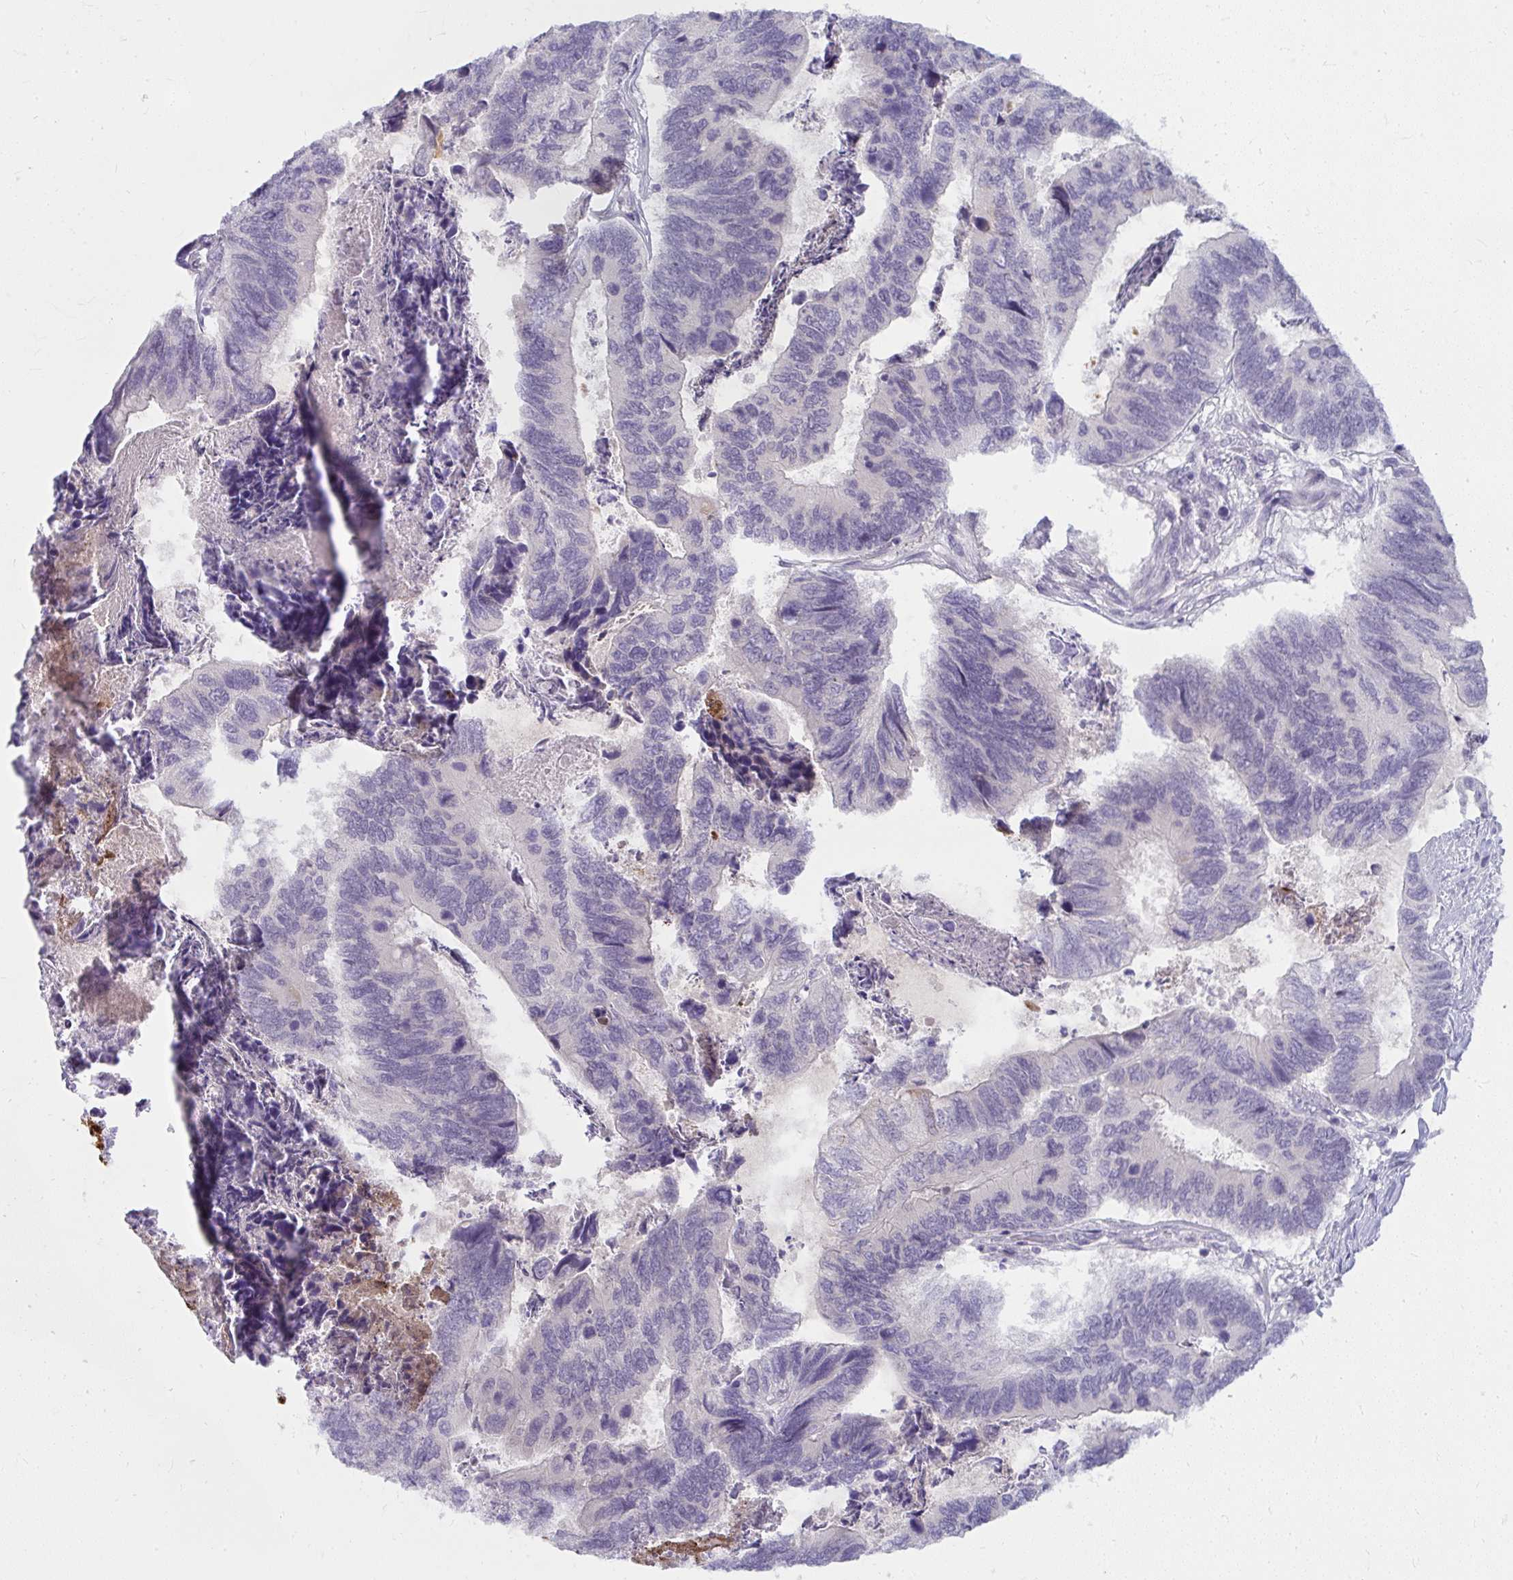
{"staining": {"intensity": "negative", "quantity": "none", "location": "none"}, "tissue": "colorectal cancer", "cell_type": "Tumor cells", "image_type": "cancer", "snomed": [{"axis": "morphology", "description": "Adenocarcinoma, NOS"}, {"axis": "topography", "description": "Colon"}], "caption": "A photomicrograph of colorectal cancer stained for a protein displays no brown staining in tumor cells.", "gene": "UGT3A2", "patient": {"sex": "female", "age": 67}}